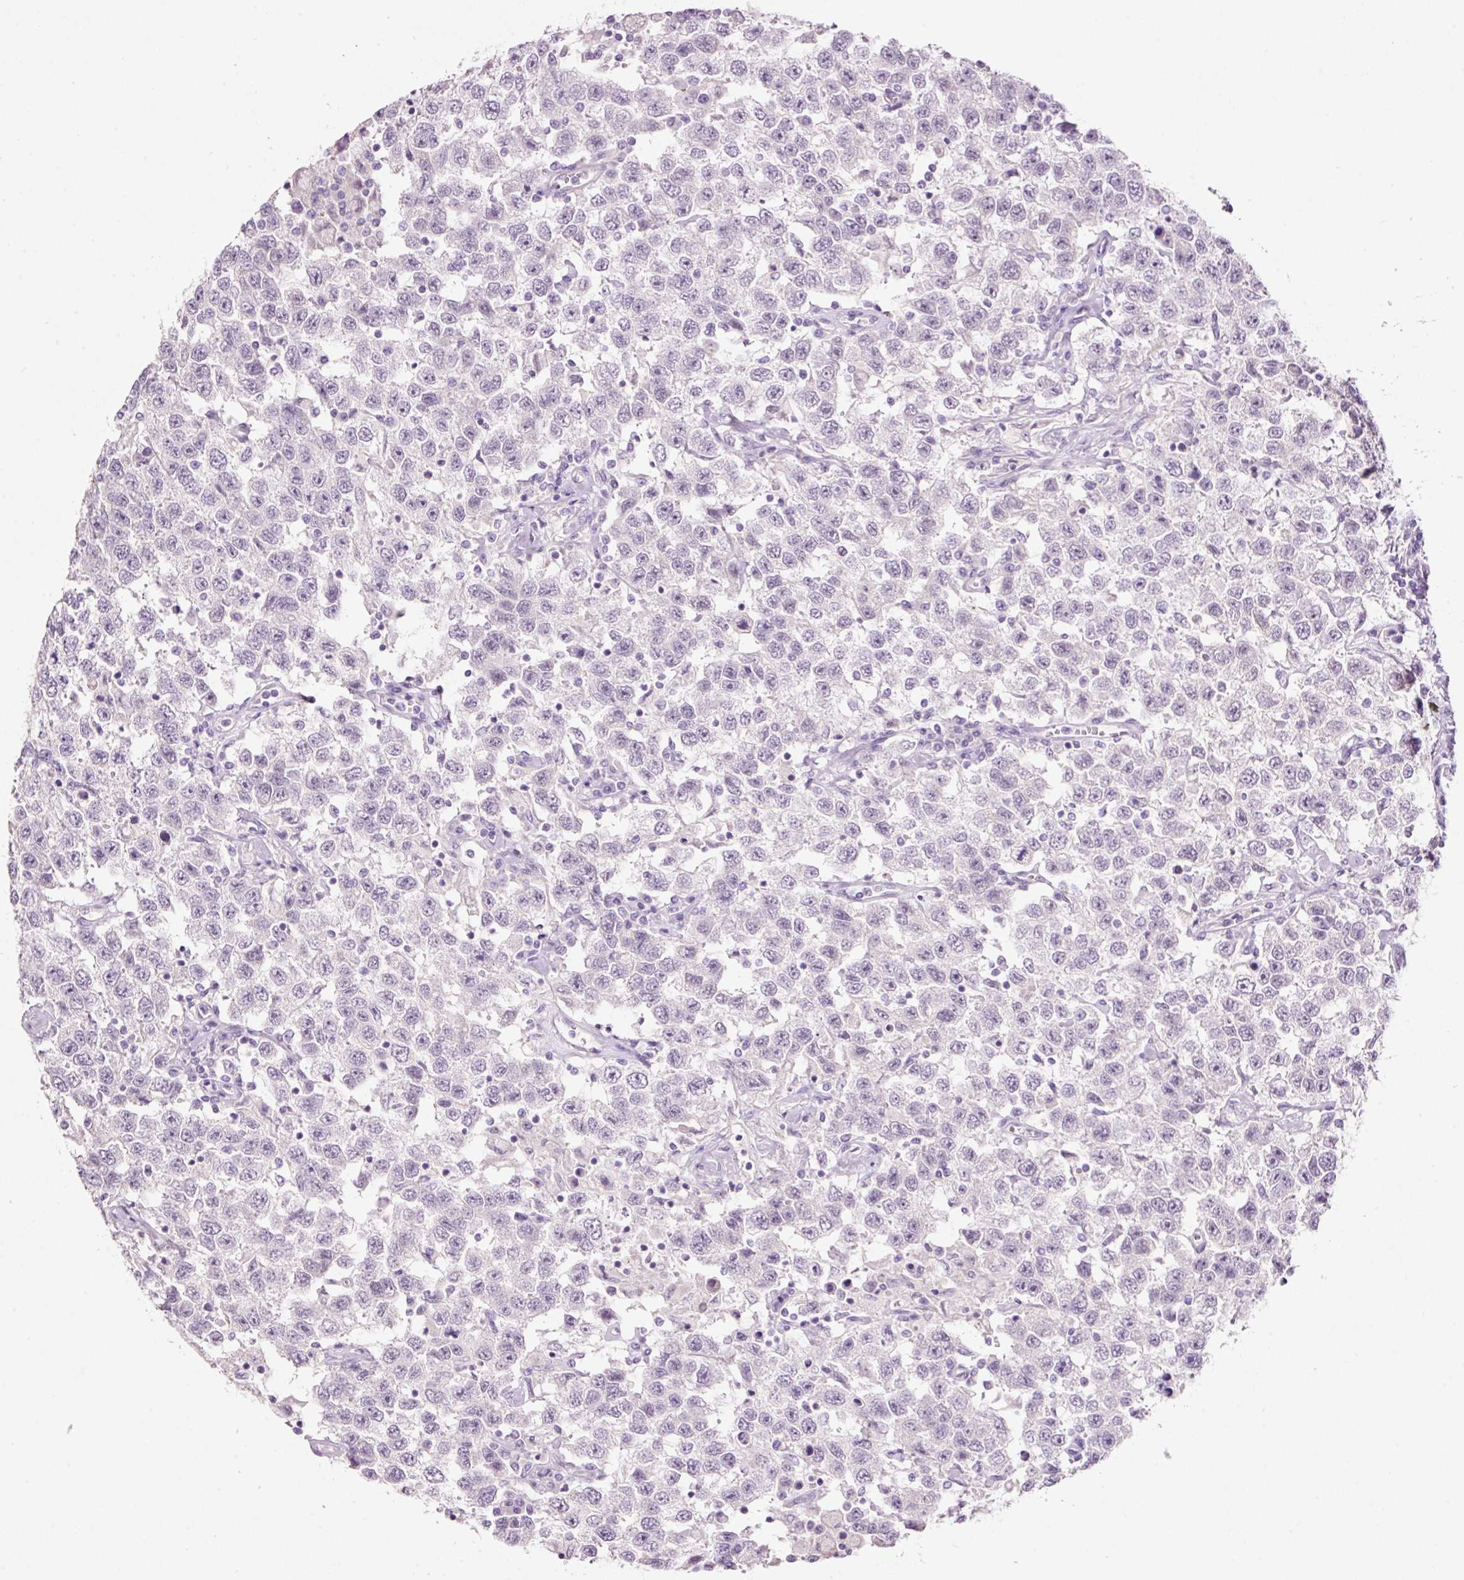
{"staining": {"intensity": "weak", "quantity": "25%-75%", "location": "nuclear"}, "tissue": "testis cancer", "cell_type": "Tumor cells", "image_type": "cancer", "snomed": [{"axis": "morphology", "description": "Seminoma, NOS"}, {"axis": "topography", "description": "Testis"}], "caption": "Protein analysis of testis cancer tissue reveals weak nuclear staining in about 25%-75% of tumor cells.", "gene": "GCG", "patient": {"sex": "male", "age": 41}}